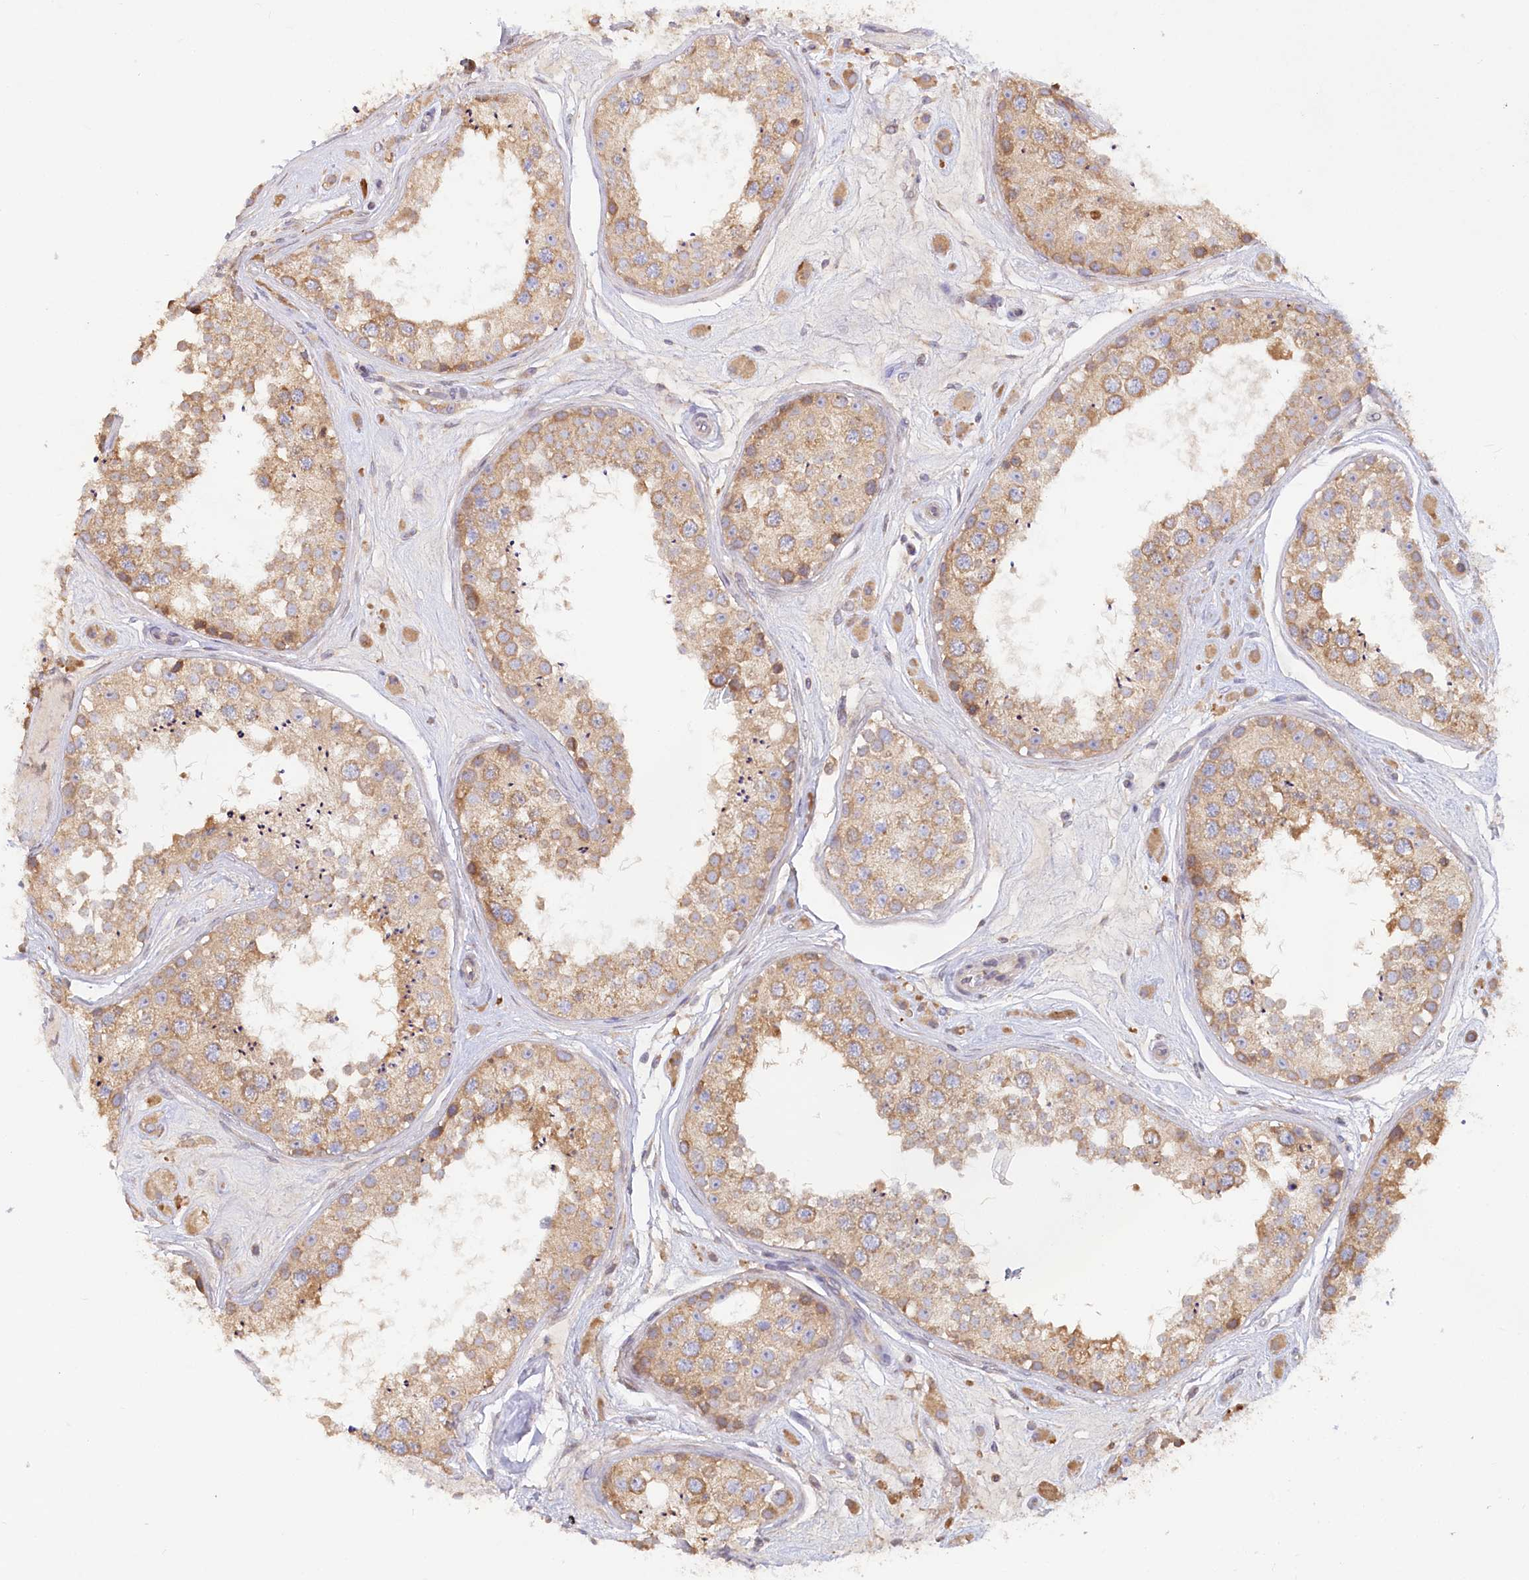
{"staining": {"intensity": "moderate", "quantity": ">75%", "location": "cytoplasmic/membranous"}, "tissue": "testis", "cell_type": "Cells in seminiferous ducts", "image_type": "normal", "snomed": [{"axis": "morphology", "description": "Normal tissue, NOS"}, {"axis": "topography", "description": "Testis"}], "caption": "A brown stain labels moderate cytoplasmic/membranous expression of a protein in cells in seminiferous ducts of benign testis.", "gene": "PAIP2", "patient": {"sex": "male", "age": 25}}